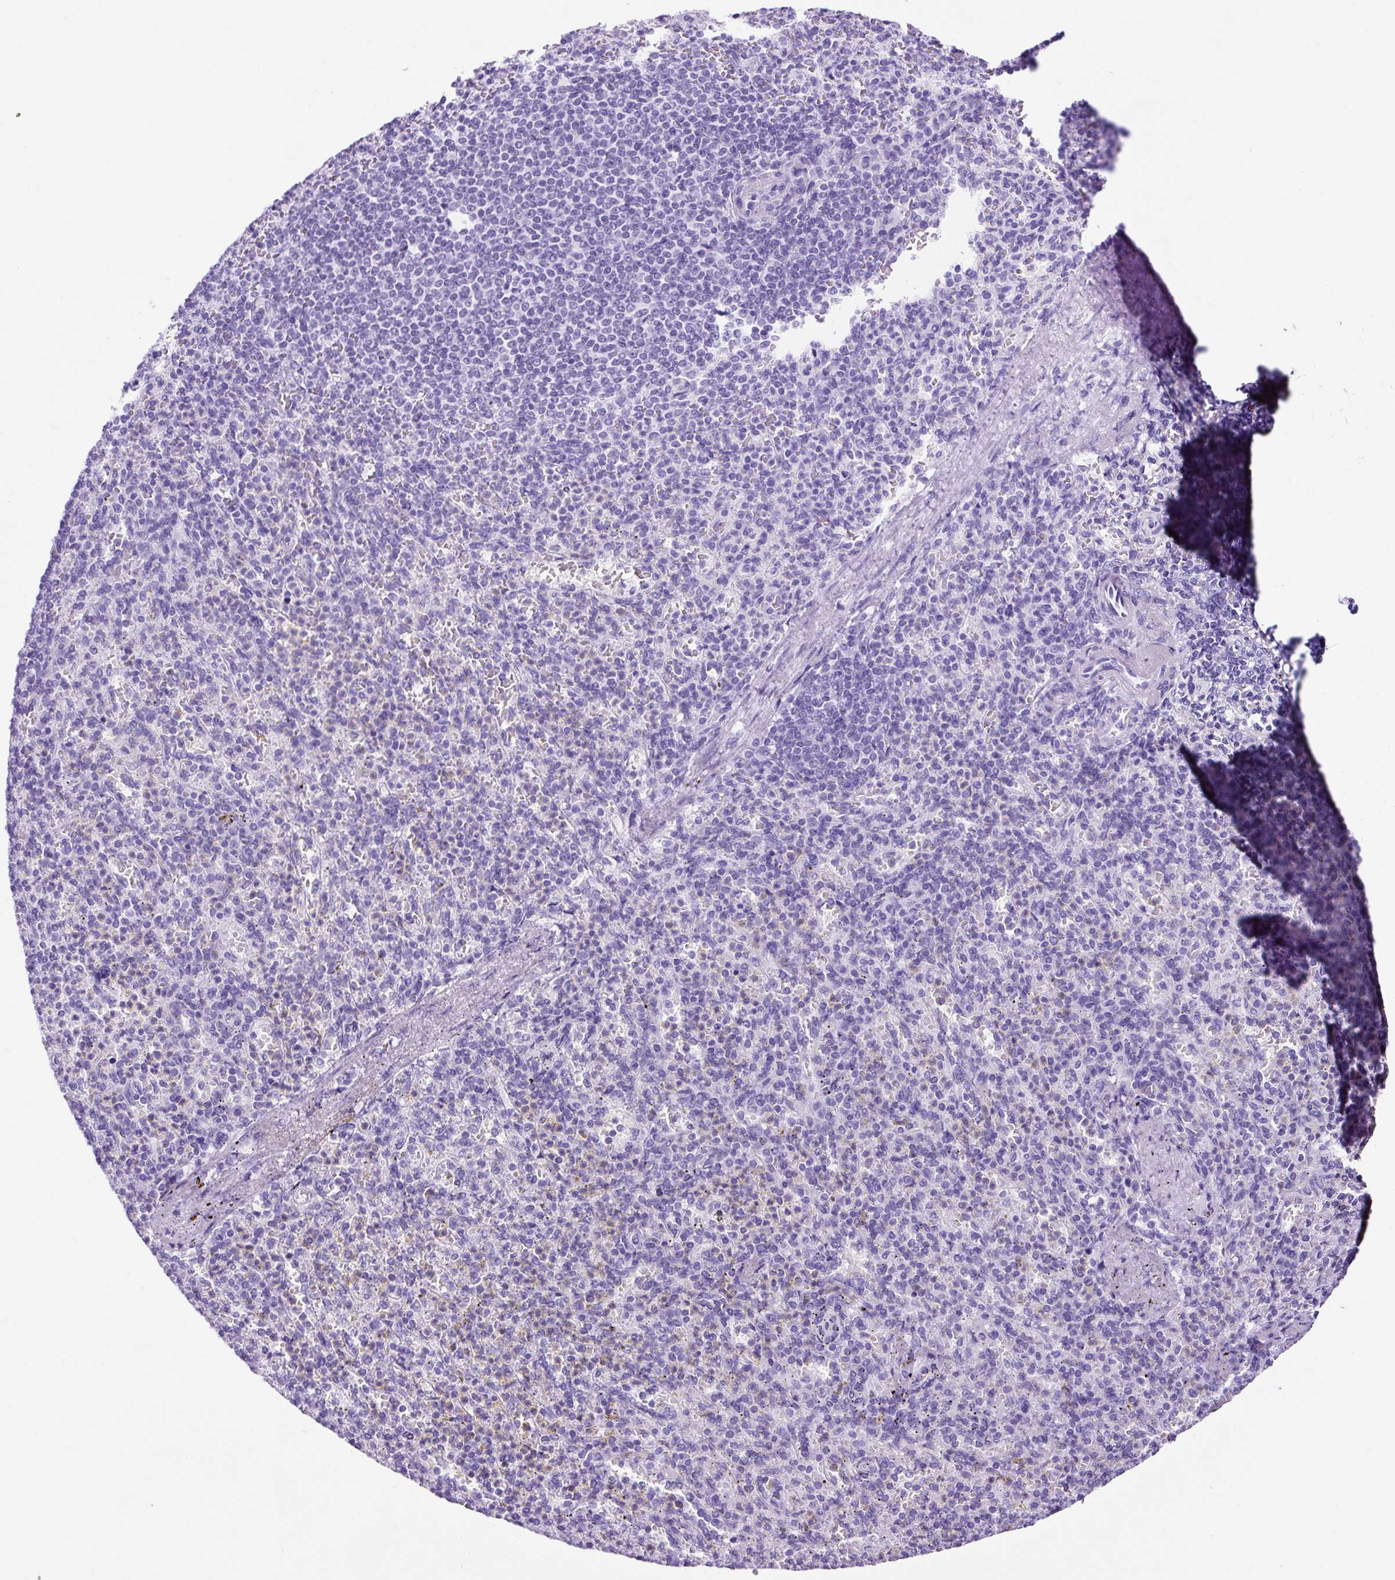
{"staining": {"intensity": "negative", "quantity": "none", "location": "none"}, "tissue": "spleen", "cell_type": "Cells in red pulp", "image_type": "normal", "snomed": [{"axis": "morphology", "description": "Normal tissue, NOS"}, {"axis": "topography", "description": "Spleen"}], "caption": "Spleen stained for a protein using immunohistochemistry reveals no staining cells in red pulp.", "gene": "PDIA2", "patient": {"sex": "female", "age": 74}}